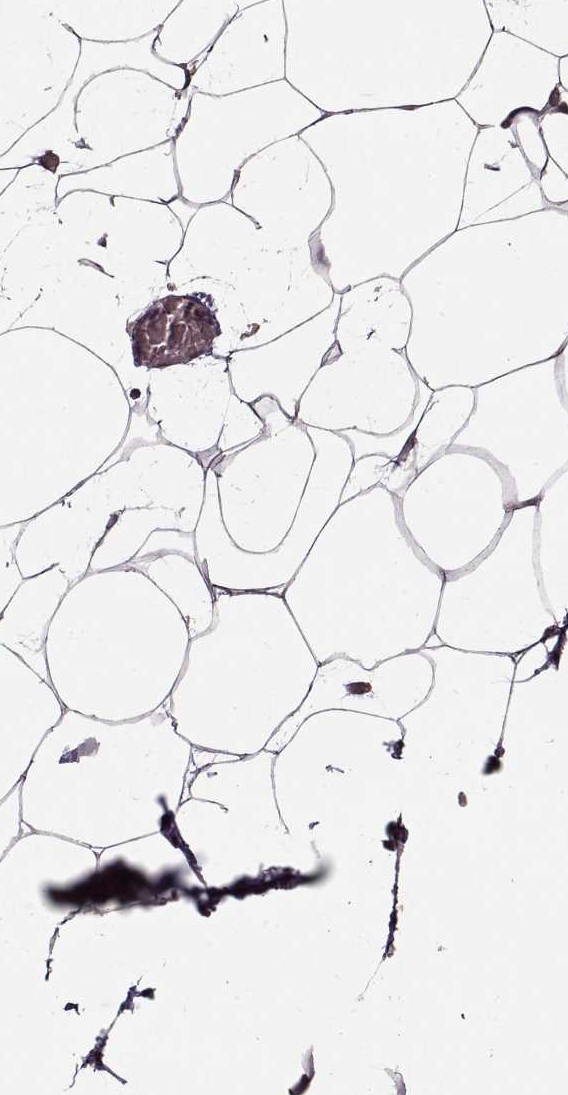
{"staining": {"intensity": "negative", "quantity": "none", "location": "none"}, "tissue": "adipose tissue", "cell_type": "Adipocytes", "image_type": "normal", "snomed": [{"axis": "morphology", "description": "Normal tissue, NOS"}, {"axis": "topography", "description": "Adipose tissue"}], "caption": "Micrograph shows no protein staining in adipocytes of unremarkable adipose tissue.", "gene": "PSMA7", "patient": {"sex": "male", "age": 57}}